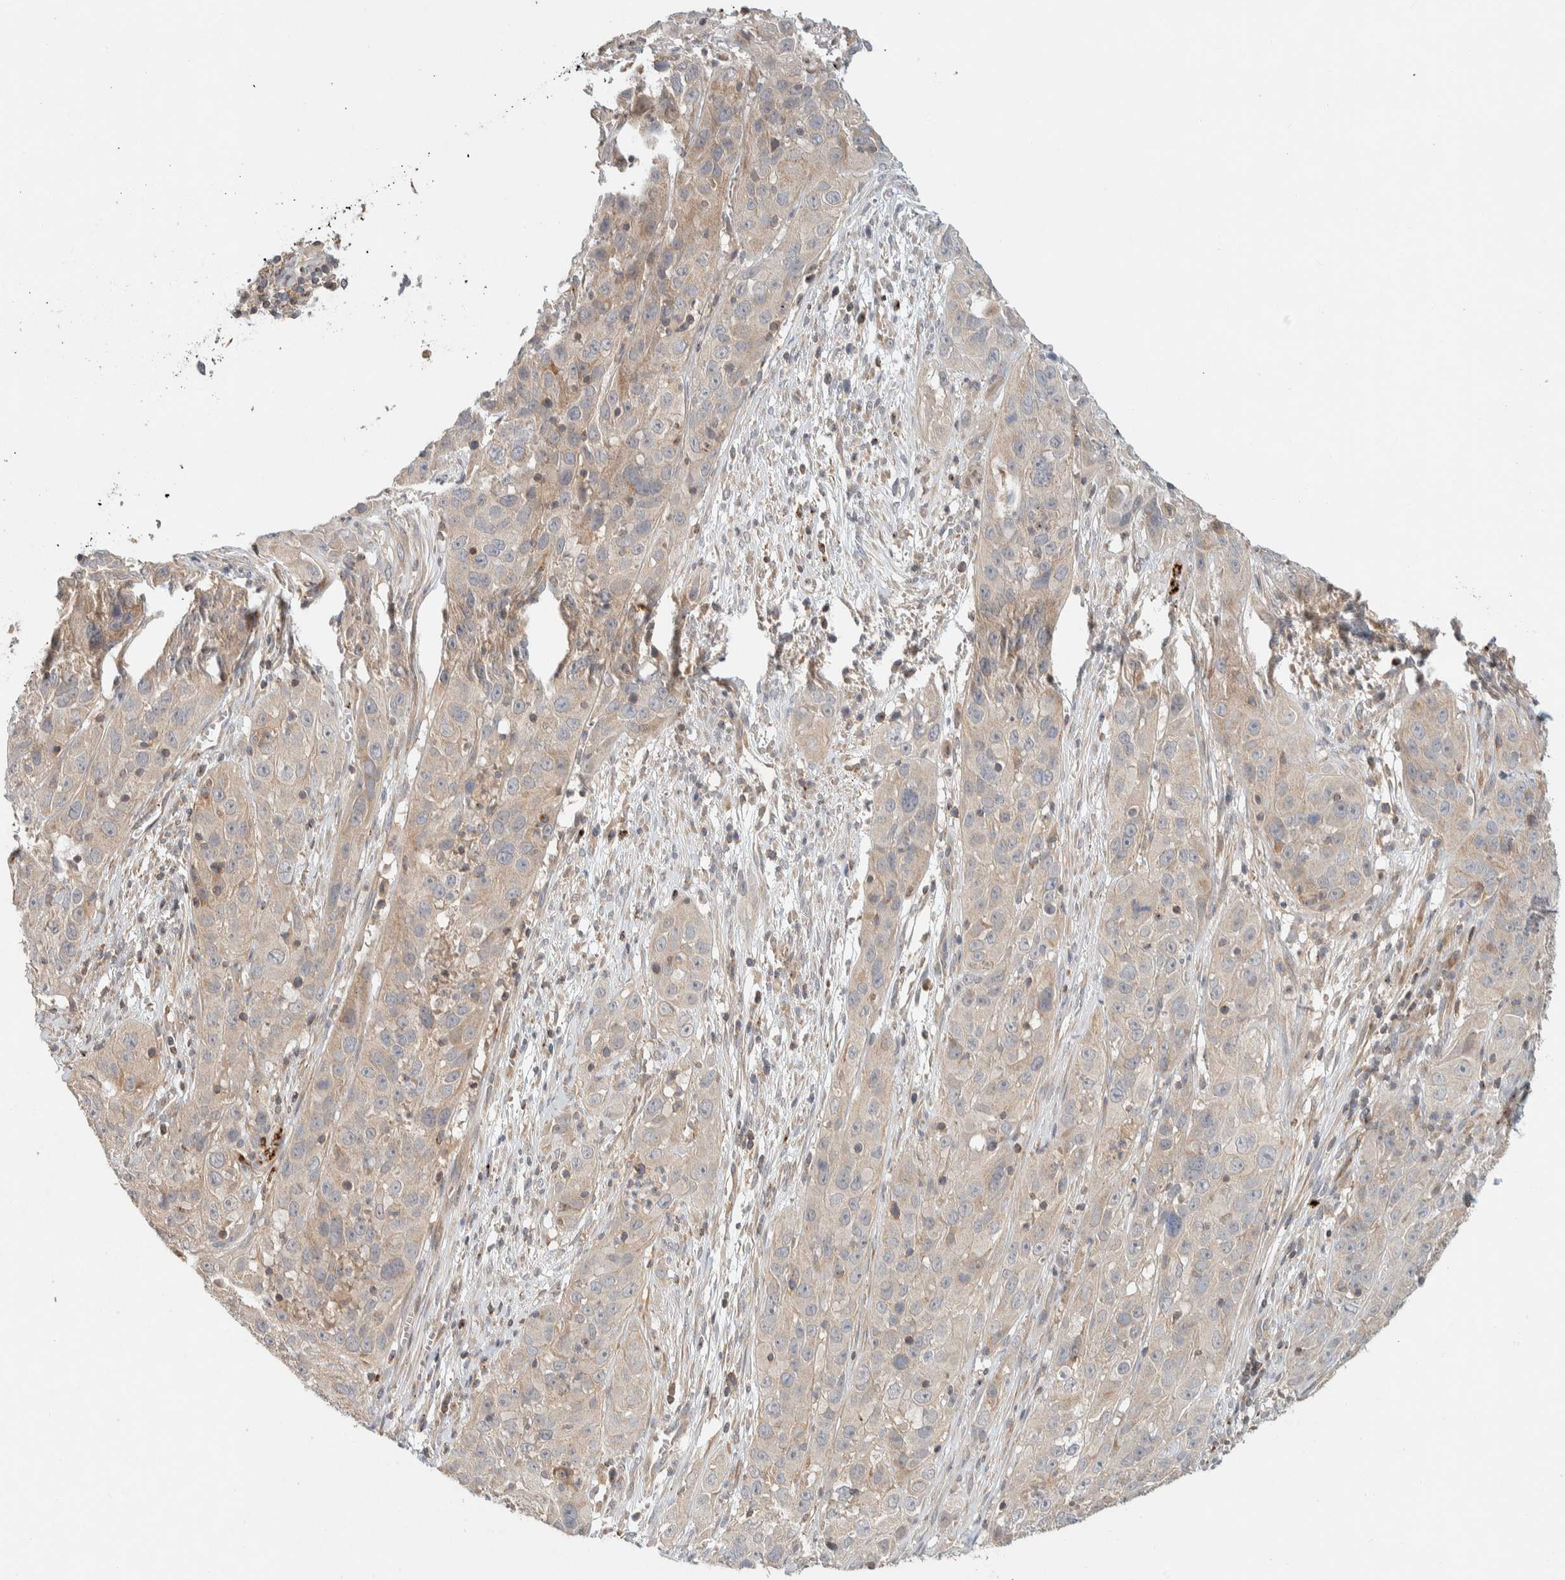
{"staining": {"intensity": "weak", "quantity": ">75%", "location": "cytoplasmic/membranous"}, "tissue": "cervical cancer", "cell_type": "Tumor cells", "image_type": "cancer", "snomed": [{"axis": "morphology", "description": "Squamous cell carcinoma, NOS"}, {"axis": "topography", "description": "Cervix"}], "caption": "Immunohistochemistry staining of cervical squamous cell carcinoma, which exhibits low levels of weak cytoplasmic/membranous positivity in approximately >75% of tumor cells indicating weak cytoplasmic/membranous protein expression. The staining was performed using DAB (brown) for protein detection and nuclei were counterstained in hematoxylin (blue).", "gene": "KIF9", "patient": {"sex": "female", "age": 32}}